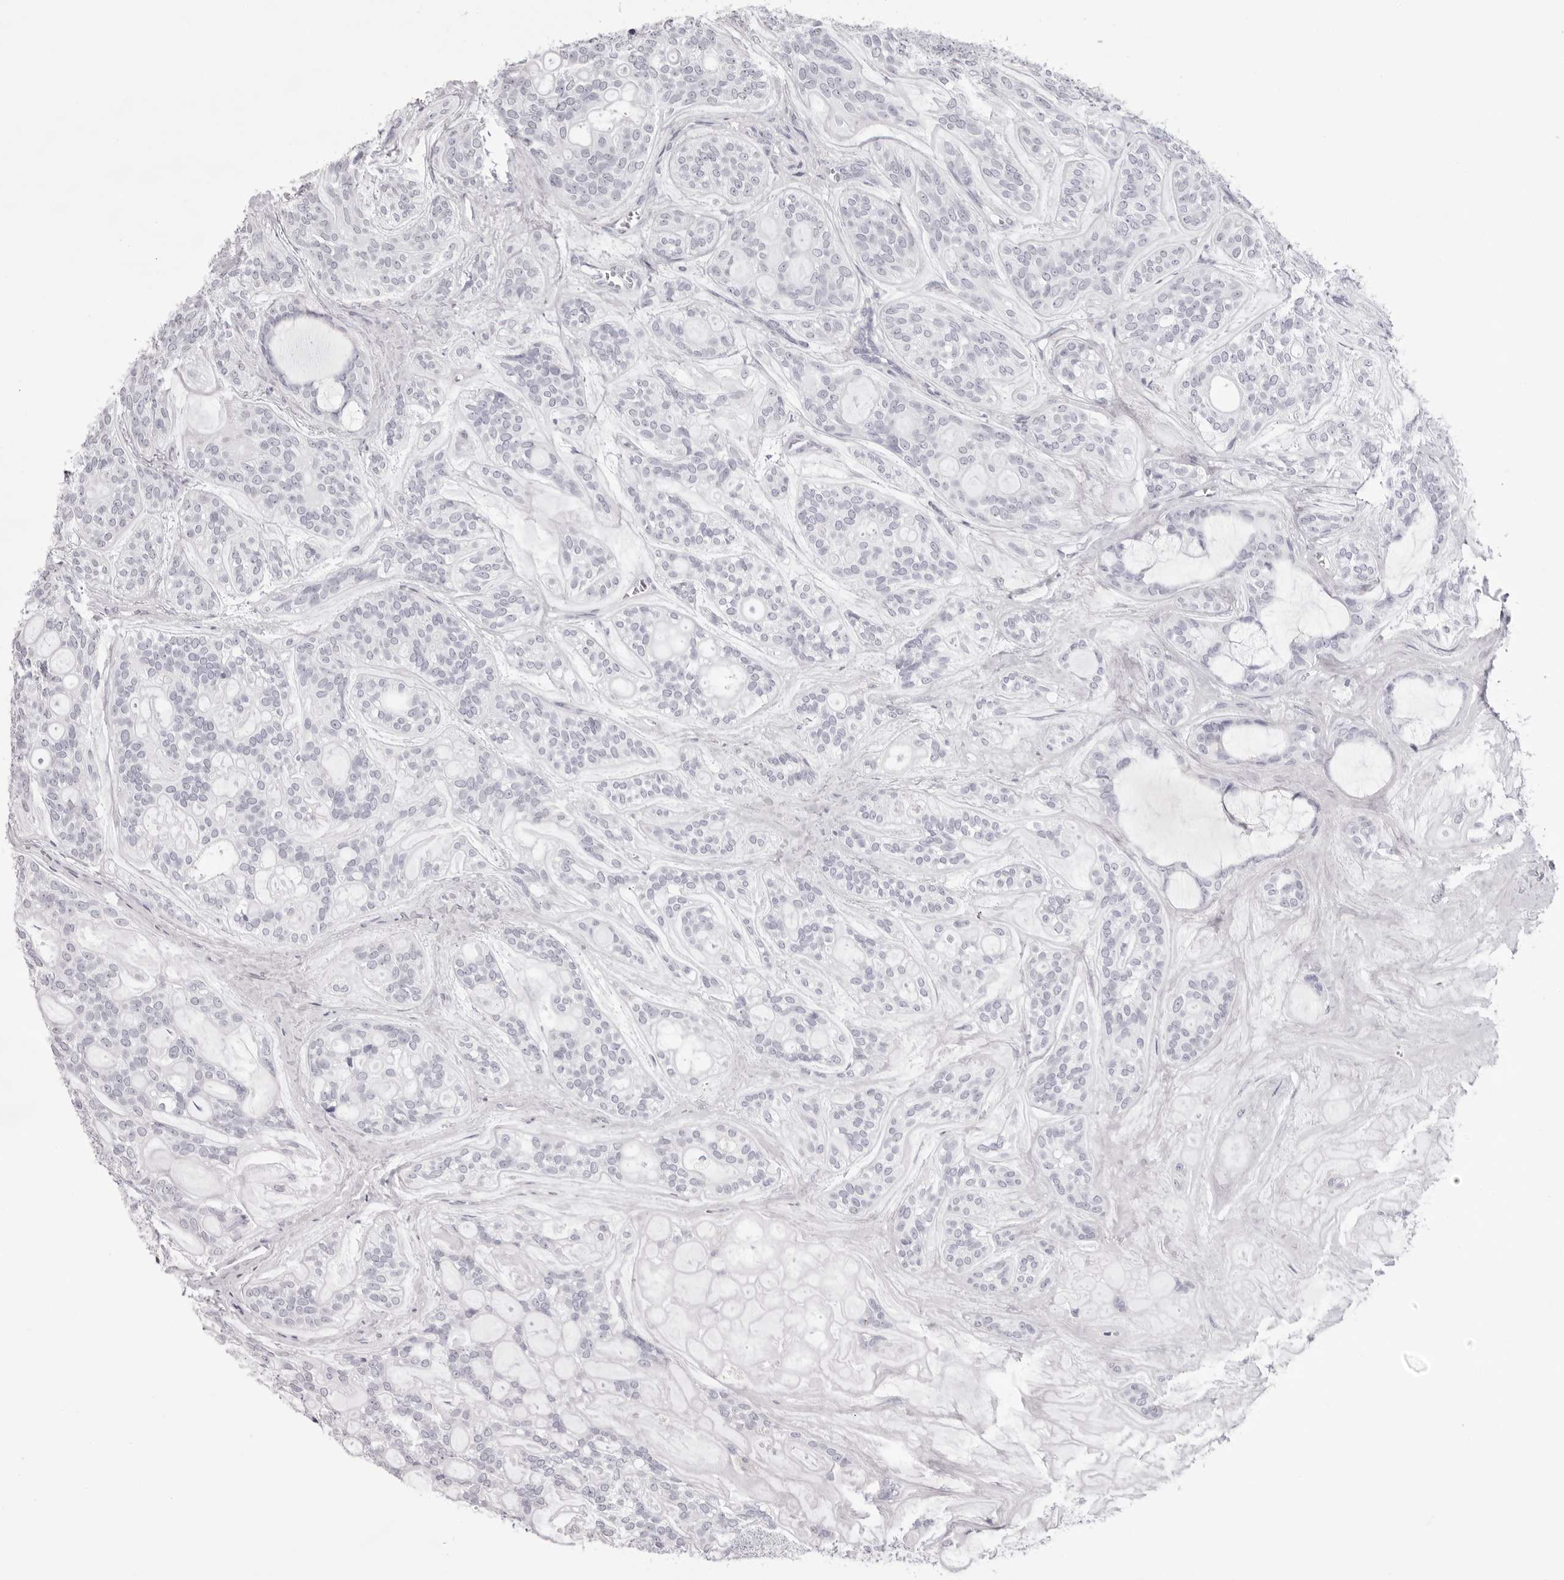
{"staining": {"intensity": "negative", "quantity": "none", "location": "none"}, "tissue": "head and neck cancer", "cell_type": "Tumor cells", "image_type": "cancer", "snomed": [{"axis": "morphology", "description": "Adenocarcinoma, NOS"}, {"axis": "topography", "description": "Head-Neck"}], "caption": "Adenocarcinoma (head and neck) stained for a protein using IHC demonstrates no positivity tumor cells.", "gene": "SPTA1", "patient": {"sex": "male", "age": 66}}